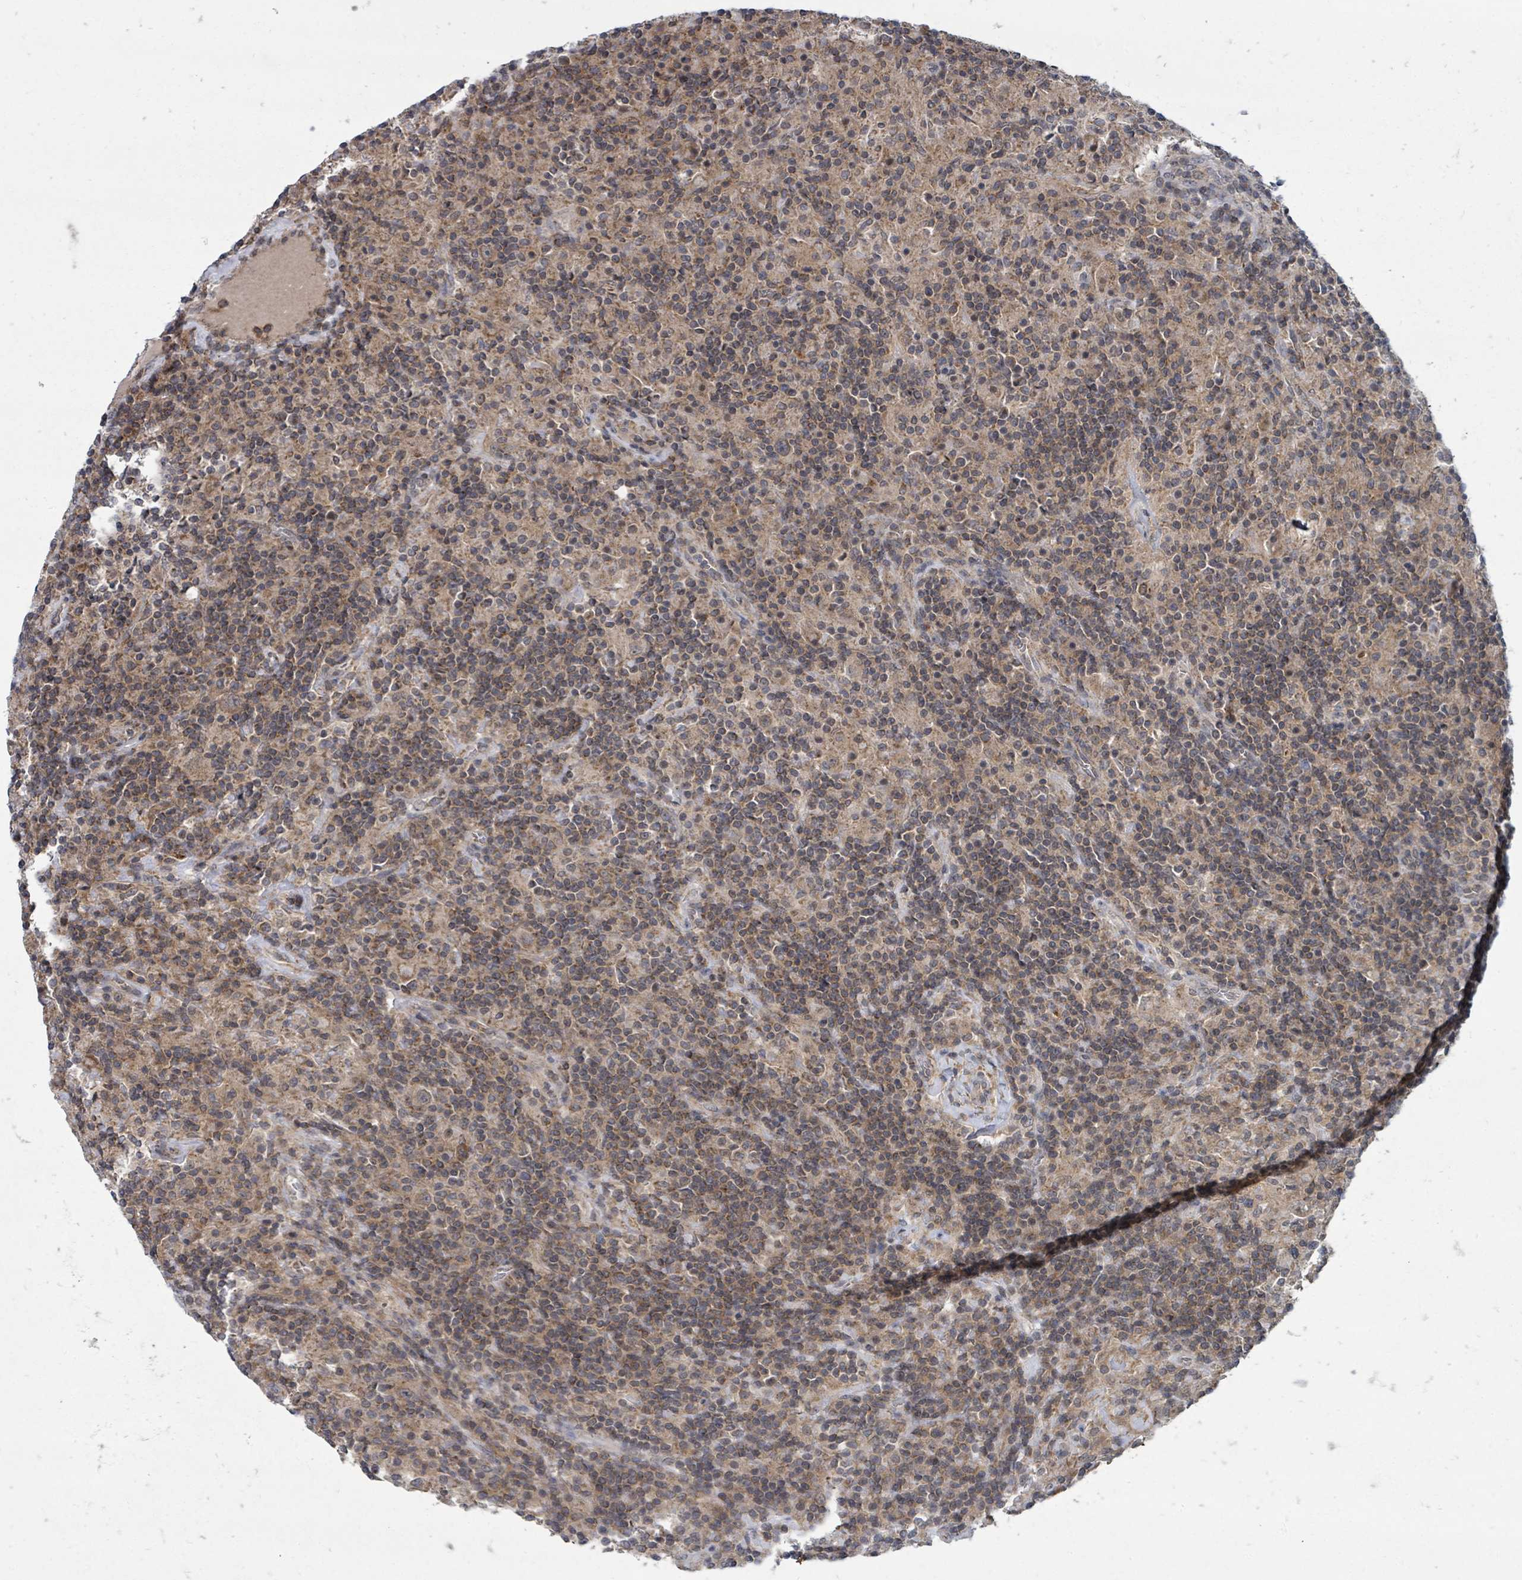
{"staining": {"intensity": "weak", "quantity": "<25%", "location": "cytoplasmic/membranous"}, "tissue": "lymphoma", "cell_type": "Tumor cells", "image_type": "cancer", "snomed": [{"axis": "morphology", "description": "Hodgkin's disease, NOS"}, {"axis": "topography", "description": "Lymph node"}], "caption": "DAB immunohistochemical staining of lymphoma exhibits no significant staining in tumor cells.", "gene": "MAGOHB", "patient": {"sex": "male", "age": 70}}